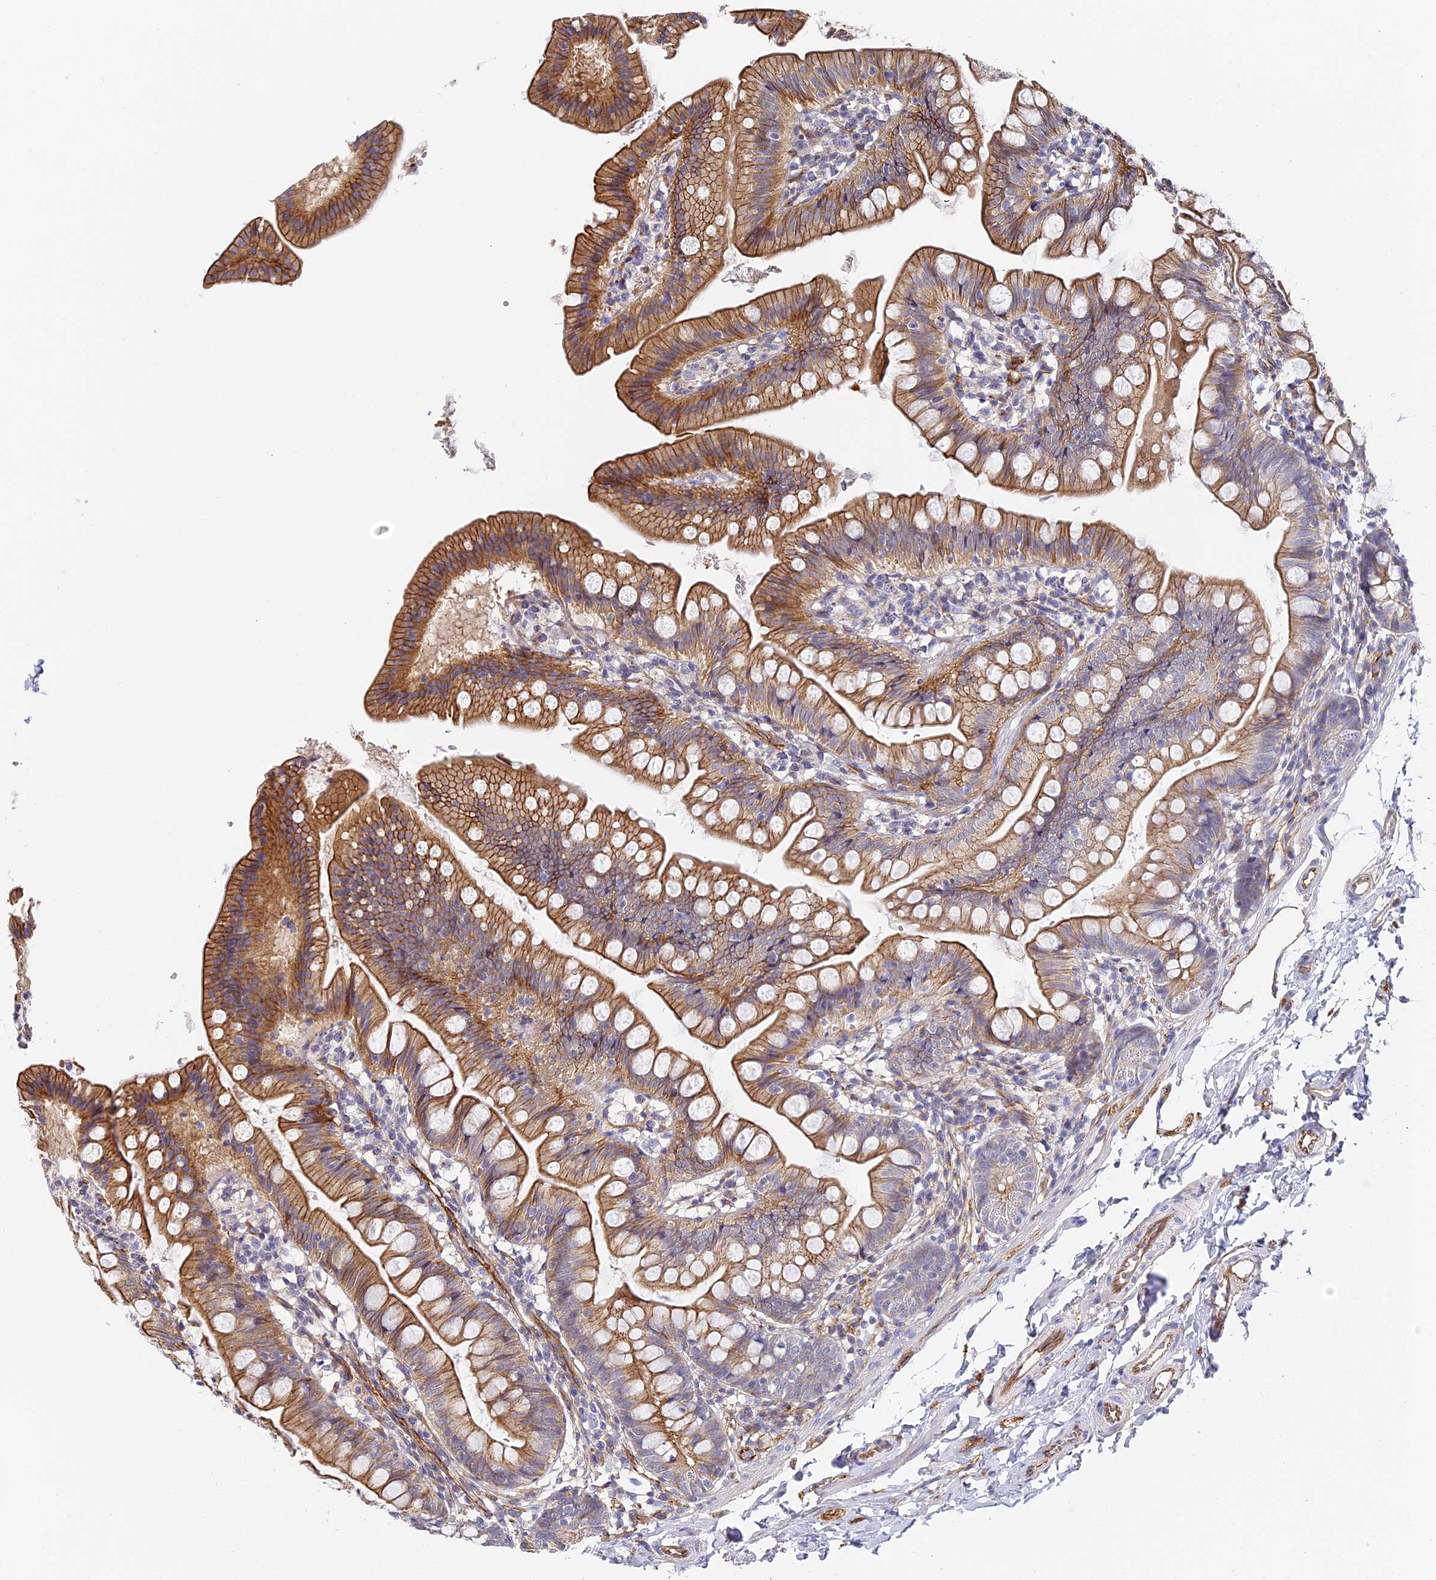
{"staining": {"intensity": "moderate", "quantity": ">75%", "location": "cytoplasmic/membranous"}, "tissue": "small intestine", "cell_type": "Glandular cells", "image_type": "normal", "snomed": [{"axis": "morphology", "description": "Normal tissue, NOS"}, {"axis": "topography", "description": "Small intestine"}], "caption": "Moderate cytoplasmic/membranous staining is appreciated in approximately >75% of glandular cells in unremarkable small intestine.", "gene": "CCDC30", "patient": {"sex": "male", "age": 7}}